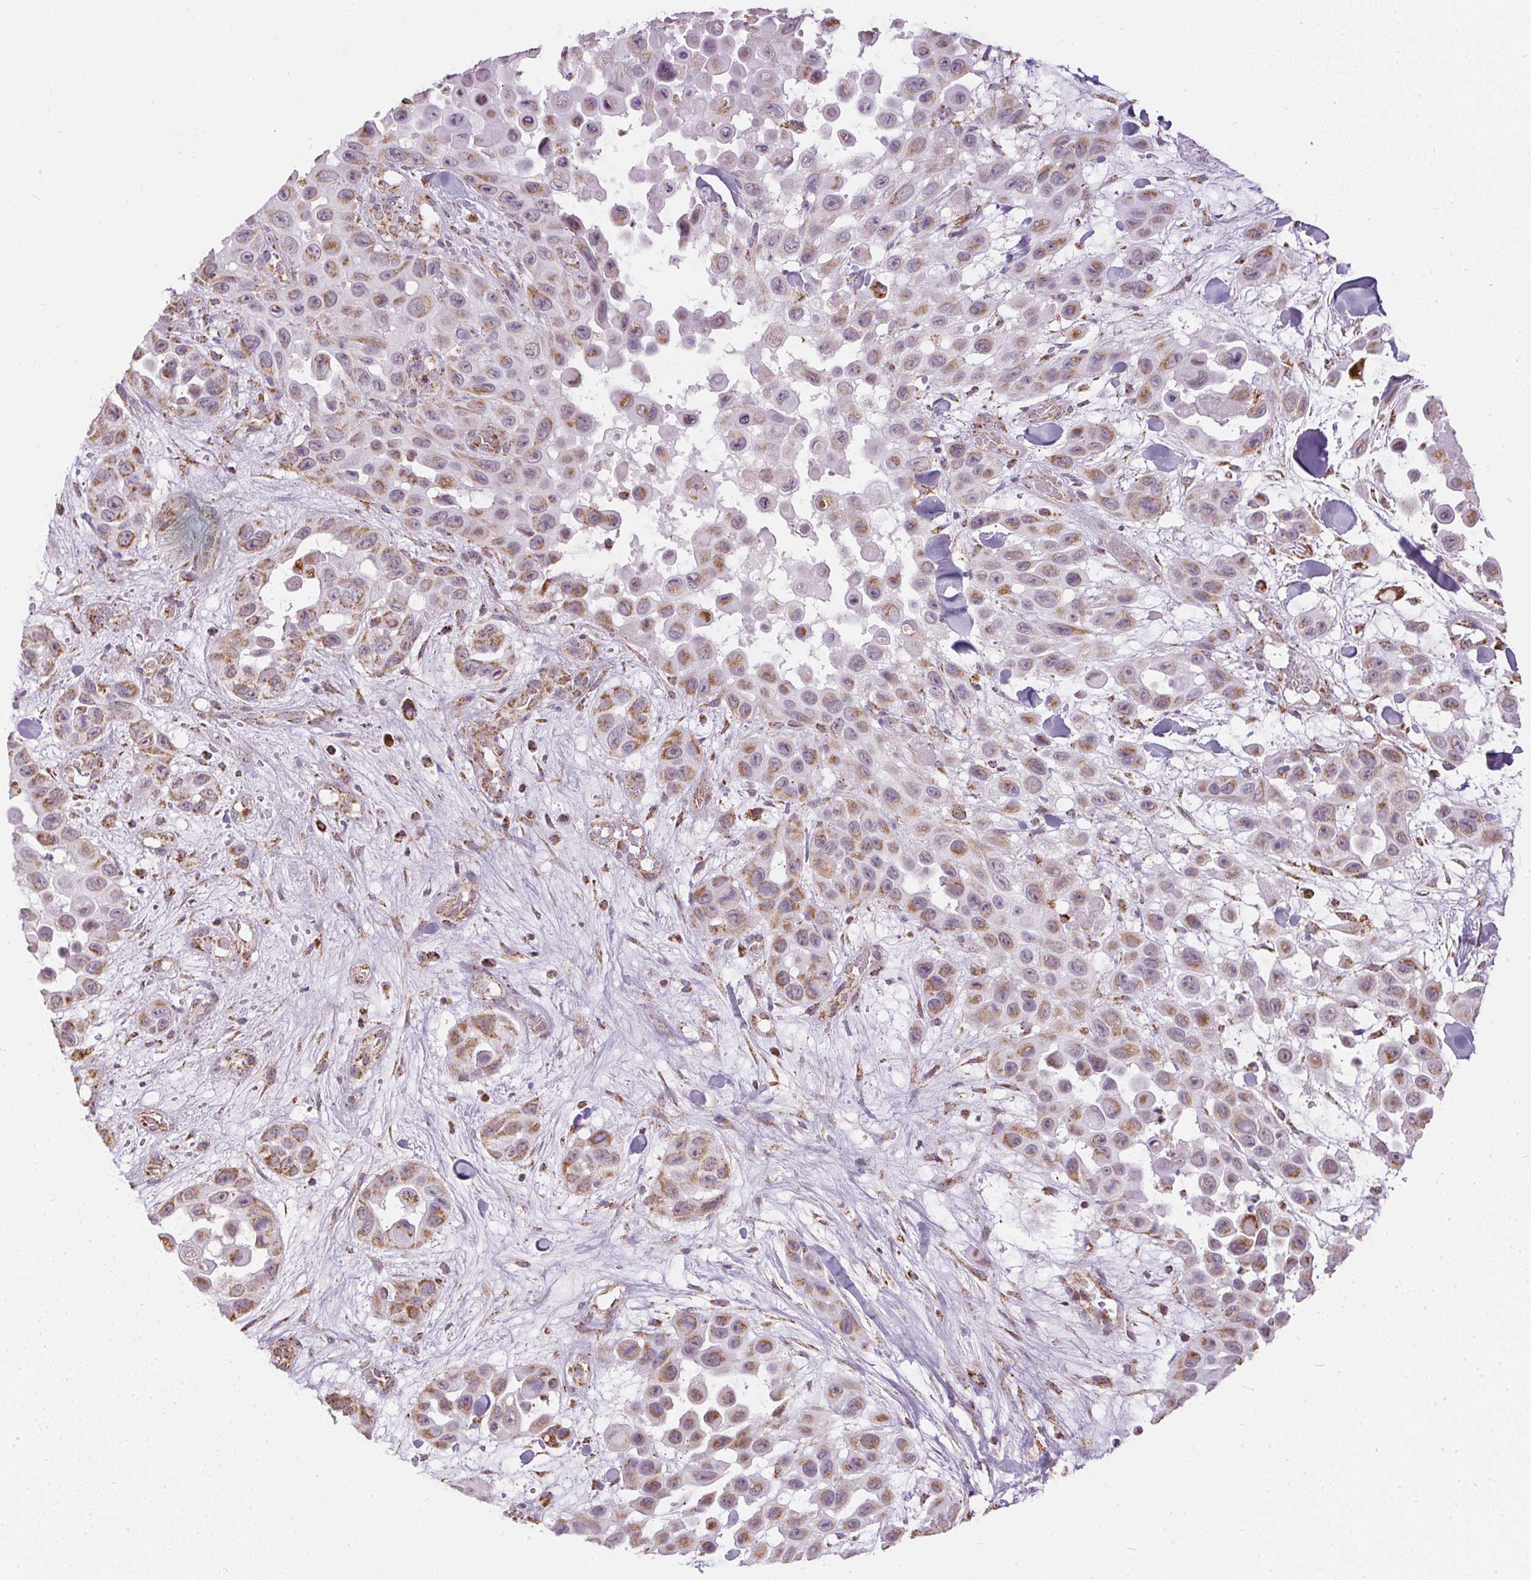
{"staining": {"intensity": "moderate", "quantity": ">75%", "location": "cytoplasmic/membranous"}, "tissue": "skin cancer", "cell_type": "Tumor cells", "image_type": "cancer", "snomed": [{"axis": "morphology", "description": "Squamous cell carcinoma, NOS"}, {"axis": "topography", "description": "Skin"}], "caption": "This is a histology image of IHC staining of skin squamous cell carcinoma, which shows moderate staining in the cytoplasmic/membranous of tumor cells.", "gene": "MAPK11", "patient": {"sex": "male", "age": 81}}